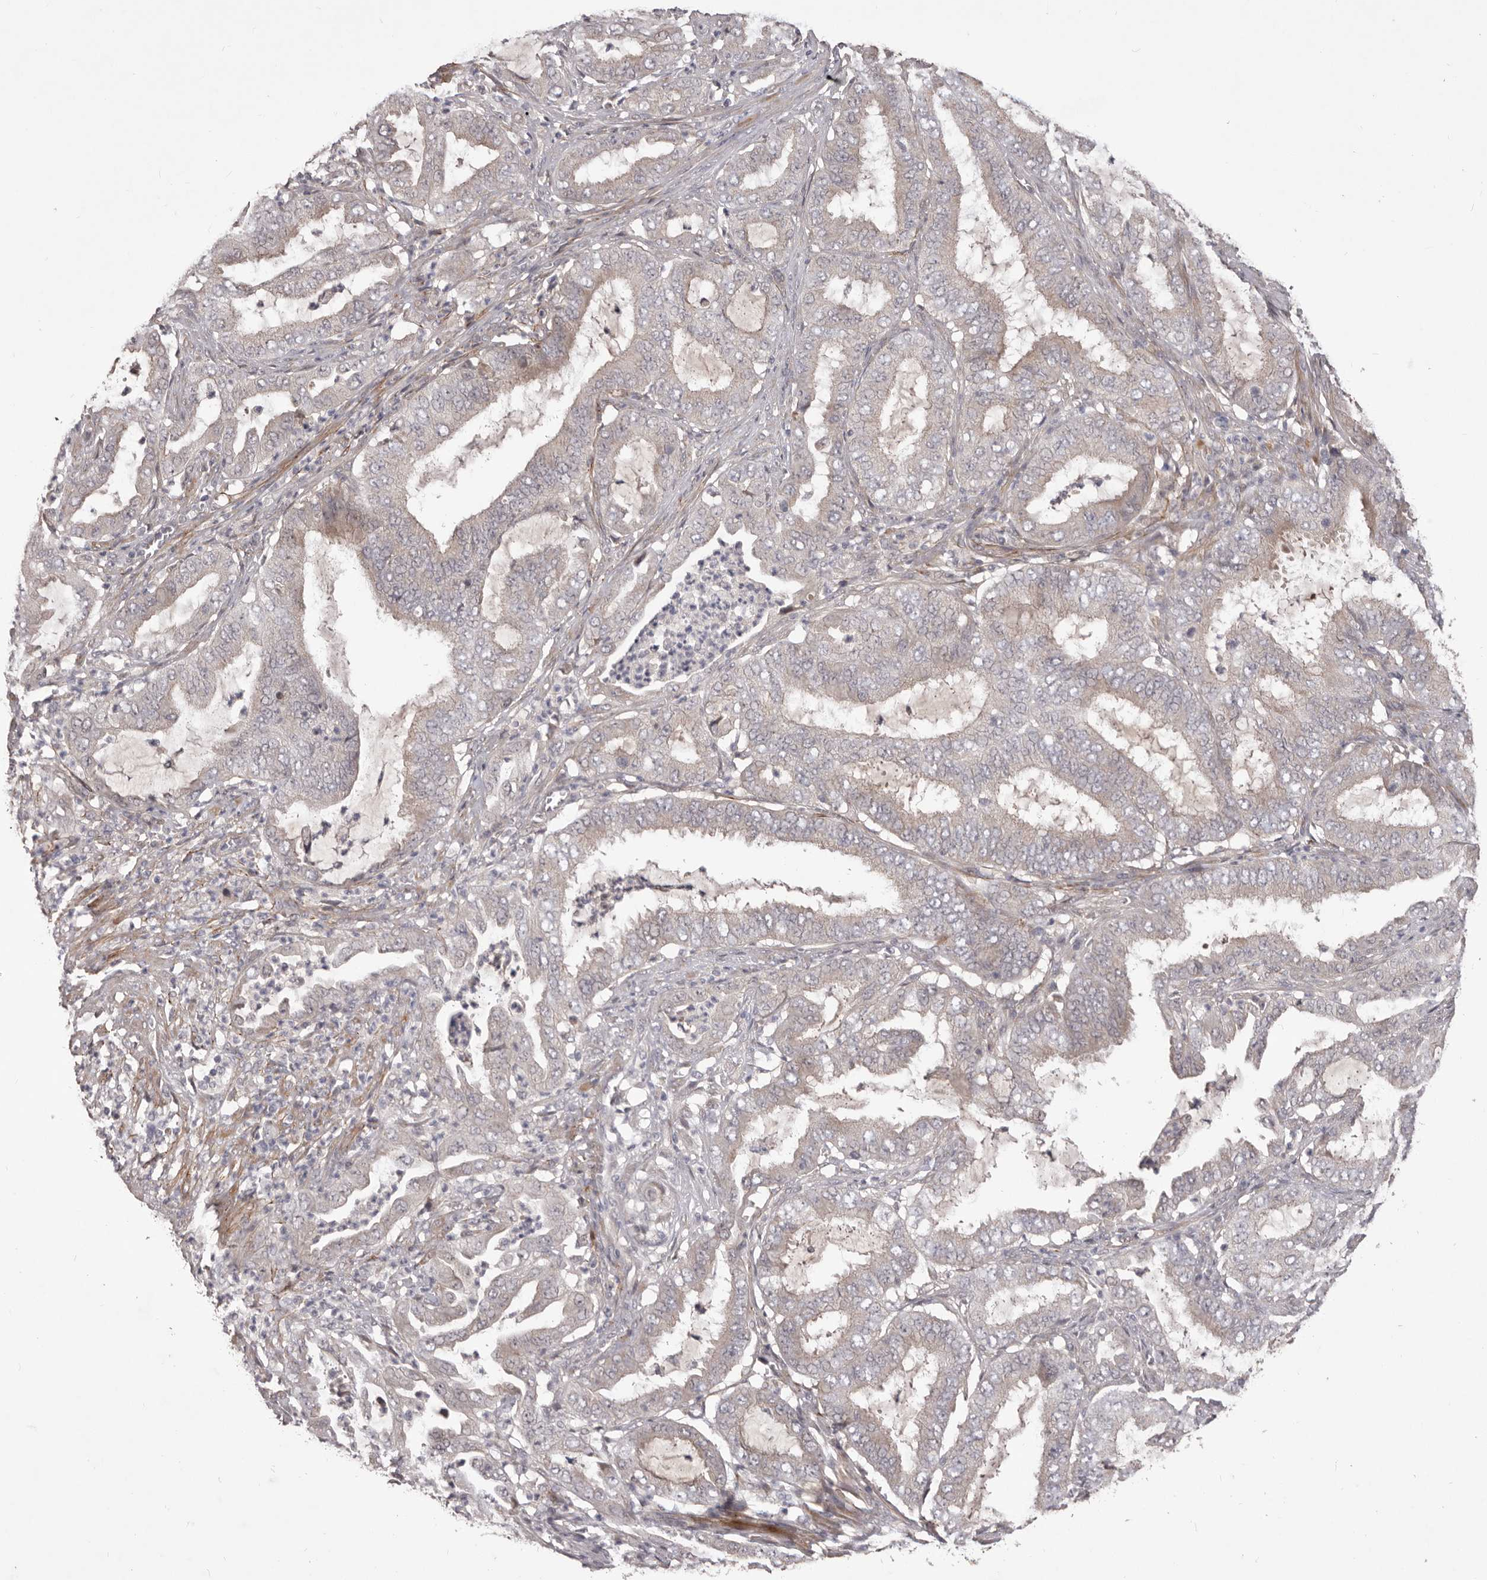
{"staining": {"intensity": "negative", "quantity": "none", "location": "none"}, "tissue": "endometrial cancer", "cell_type": "Tumor cells", "image_type": "cancer", "snomed": [{"axis": "morphology", "description": "Adenocarcinoma, NOS"}, {"axis": "topography", "description": "Endometrium"}], "caption": "An immunohistochemistry (IHC) image of adenocarcinoma (endometrial) is shown. There is no staining in tumor cells of adenocarcinoma (endometrial).", "gene": "HBS1L", "patient": {"sex": "female", "age": 51}}